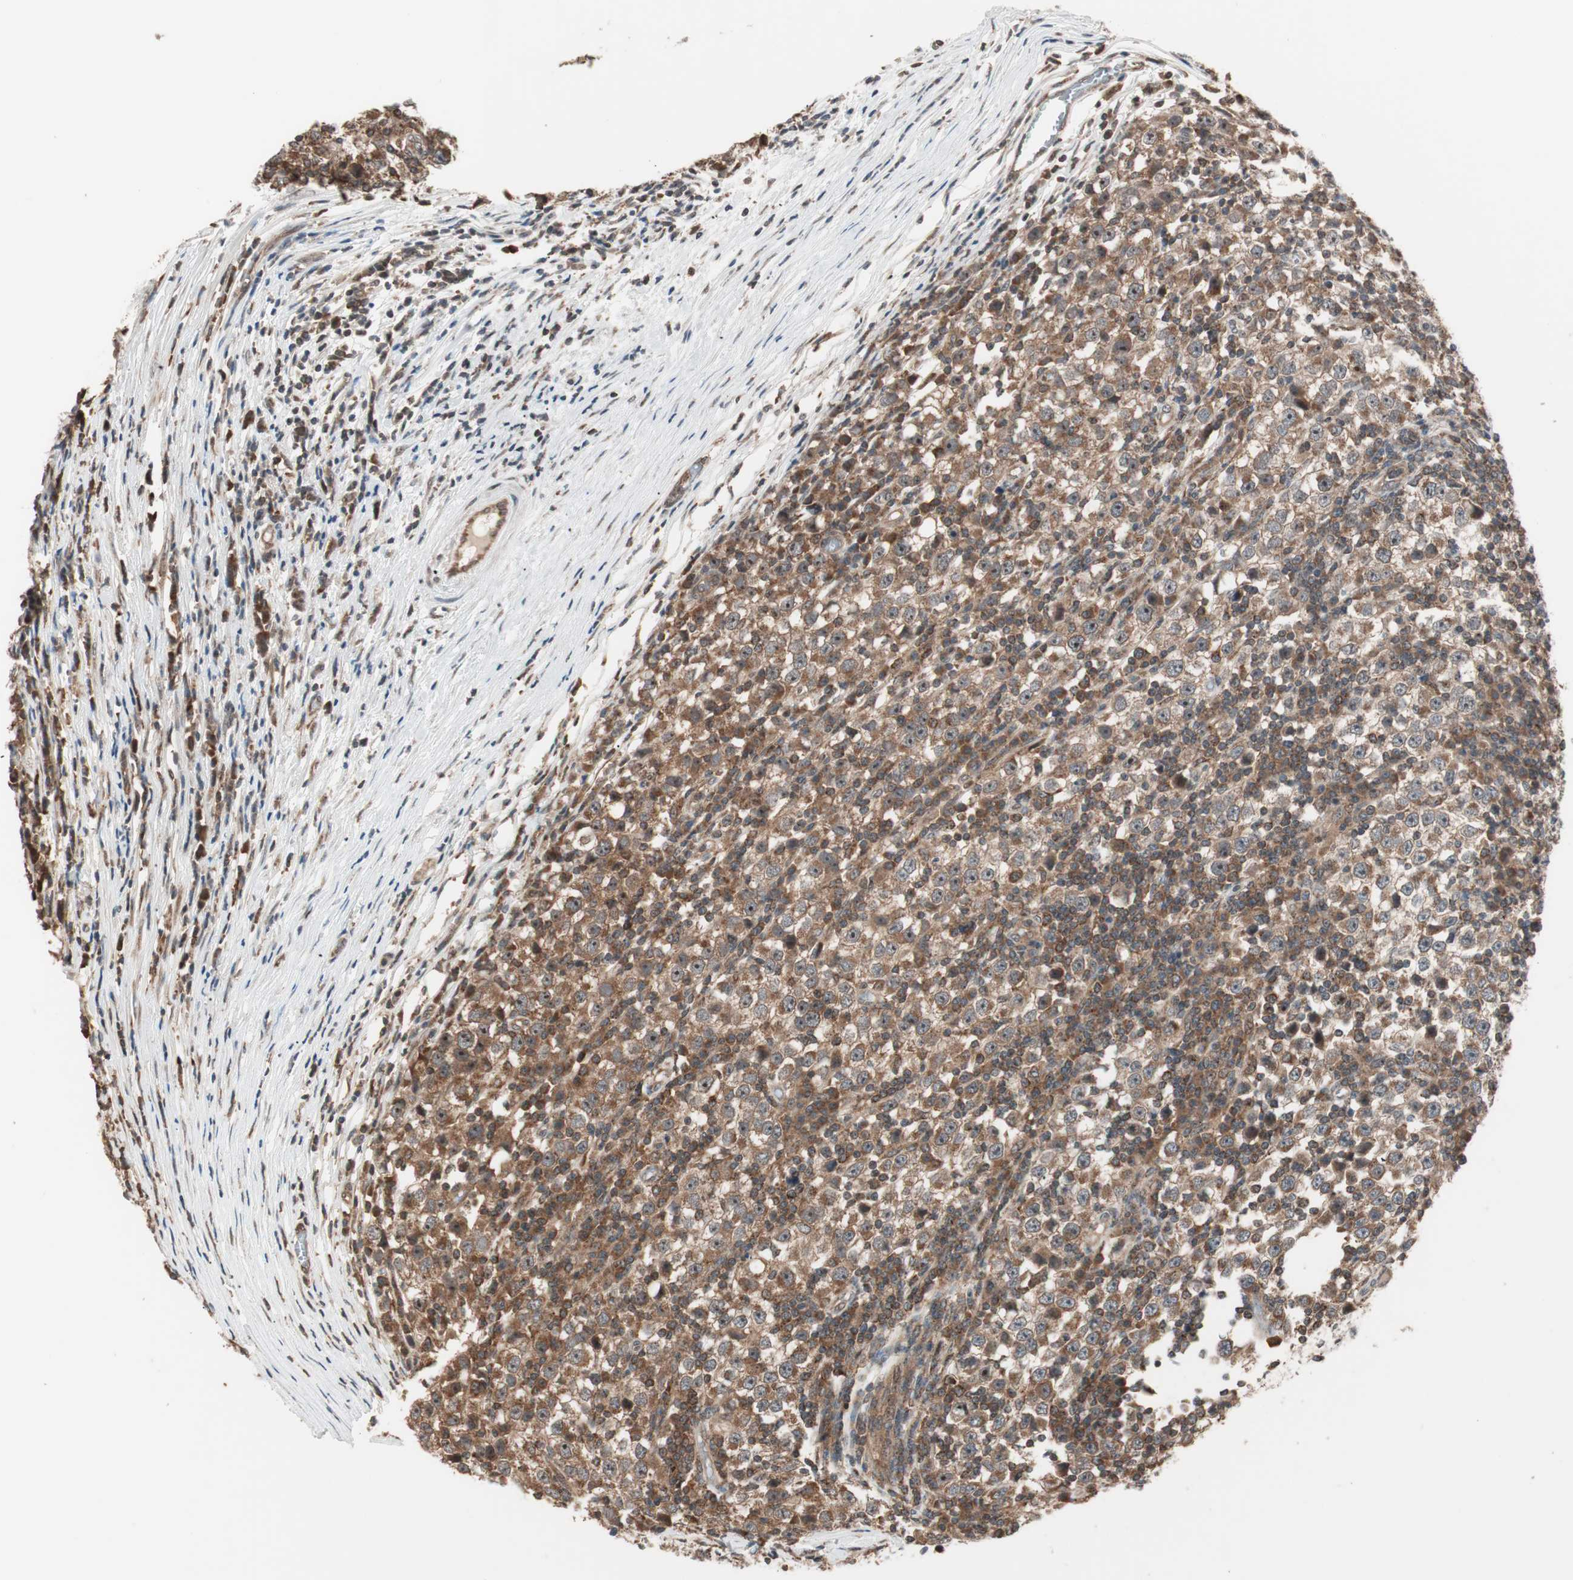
{"staining": {"intensity": "moderate", "quantity": ">75%", "location": "cytoplasmic/membranous"}, "tissue": "testis cancer", "cell_type": "Tumor cells", "image_type": "cancer", "snomed": [{"axis": "morphology", "description": "Seminoma, NOS"}, {"axis": "topography", "description": "Testis"}], "caption": "This micrograph displays IHC staining of seminoma (testis), with medium moderate cytoplasmic/membranous staining in approximately >75% of tumor cells.", "gene": "FBXO5", "patient": {"sex": "male", "age": 65}}